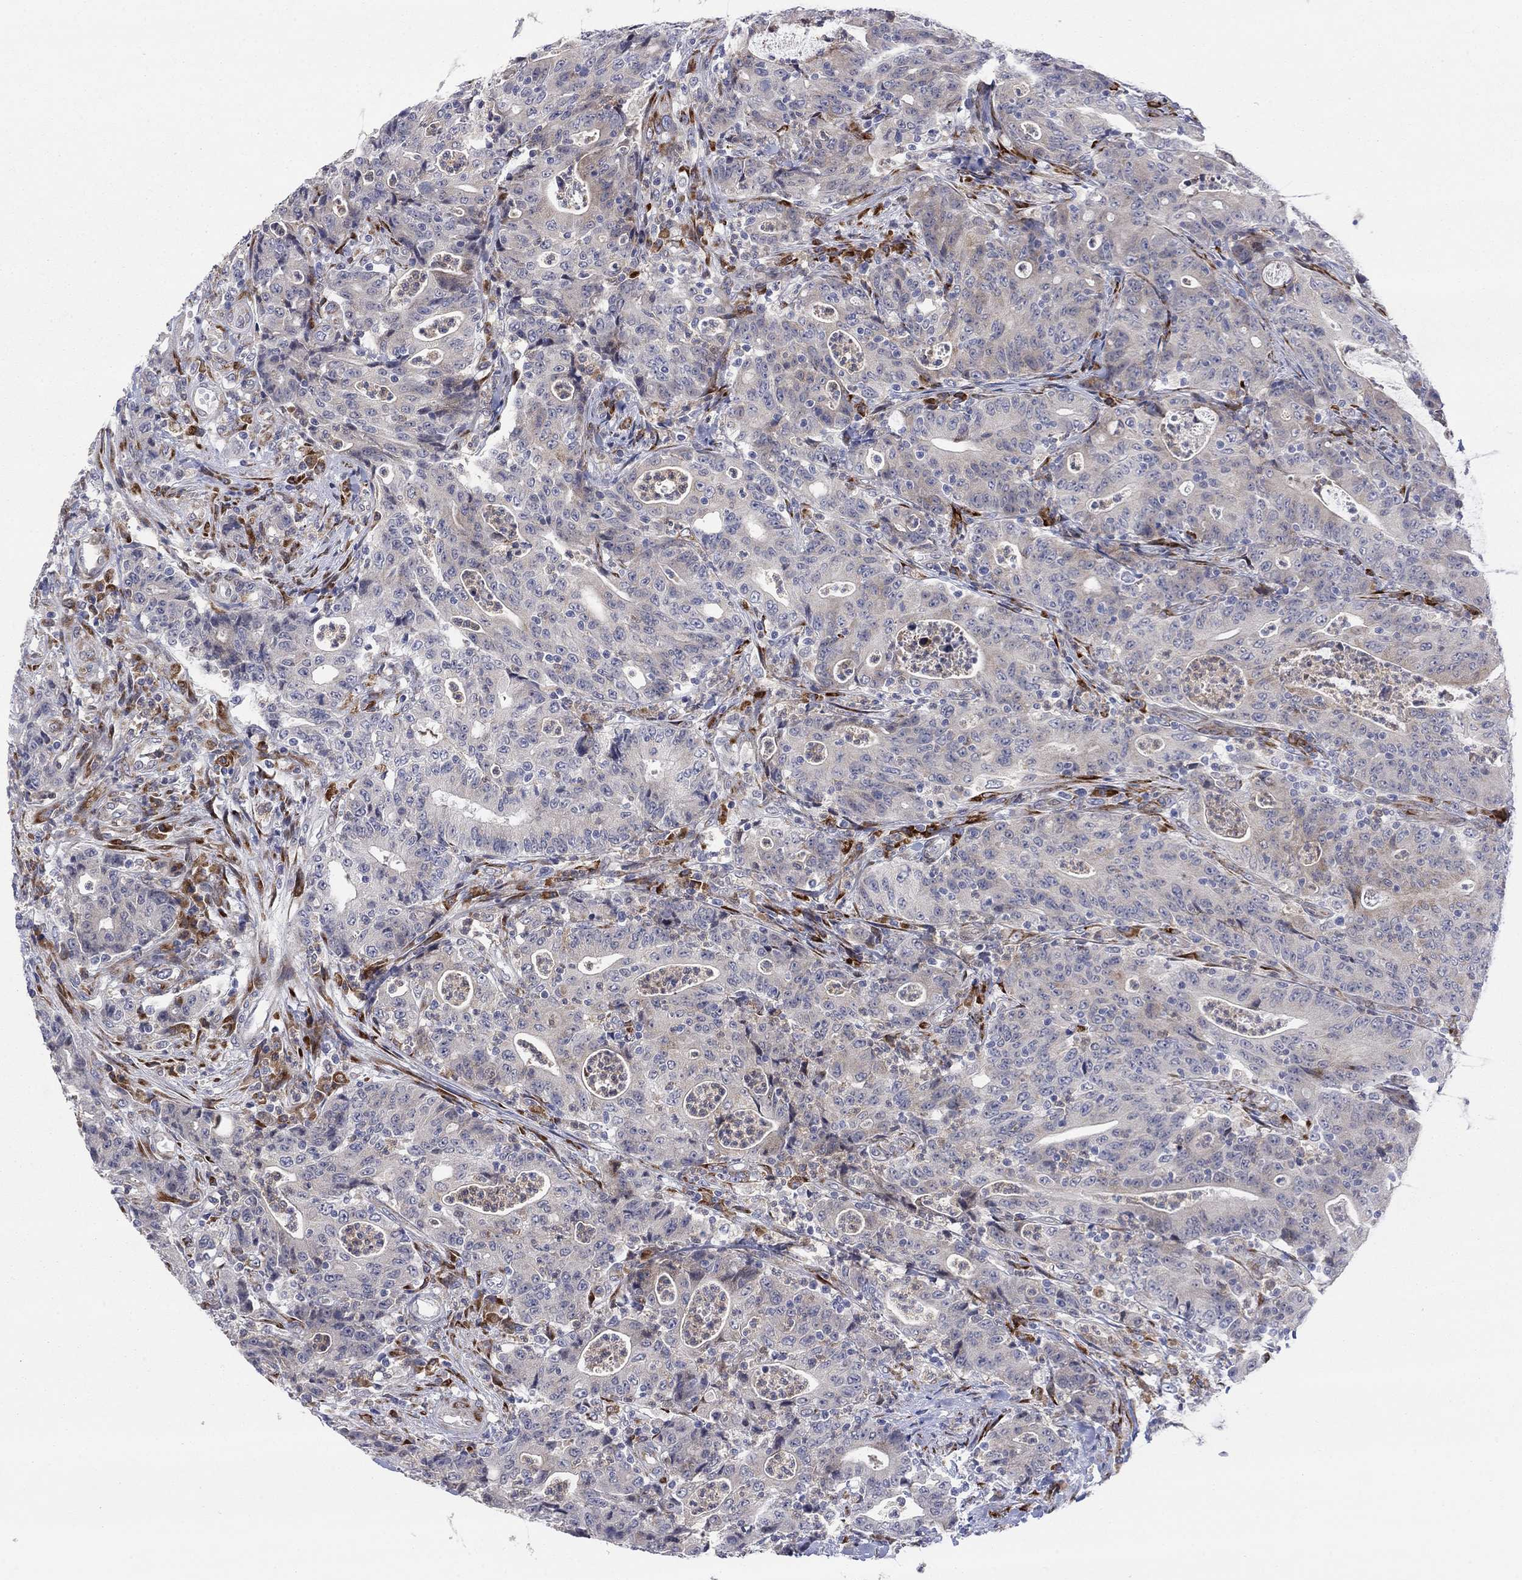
{"staining": {"intensity": "weak", "quantity": "<25%", "location": "cytoplasmic/membranous"}, "tissue": "colorectal cancer", "cell_type": "Tumor cells", "image_type": "cancer", "snomed": [{"axis": "morphology", "description": "Adenocarcinoma, NOS"}, {"axis": "topography", "description": "Colon"}], "caption": "This image is of colorectal cancer (adenocarcinoma) stained with IHC to label a protein in brown with the nuclei are counter-stained blue. There is no staining in tumor cells.", "gene": "TTC21B", "patient": {"sex": "male", "age": 70}}